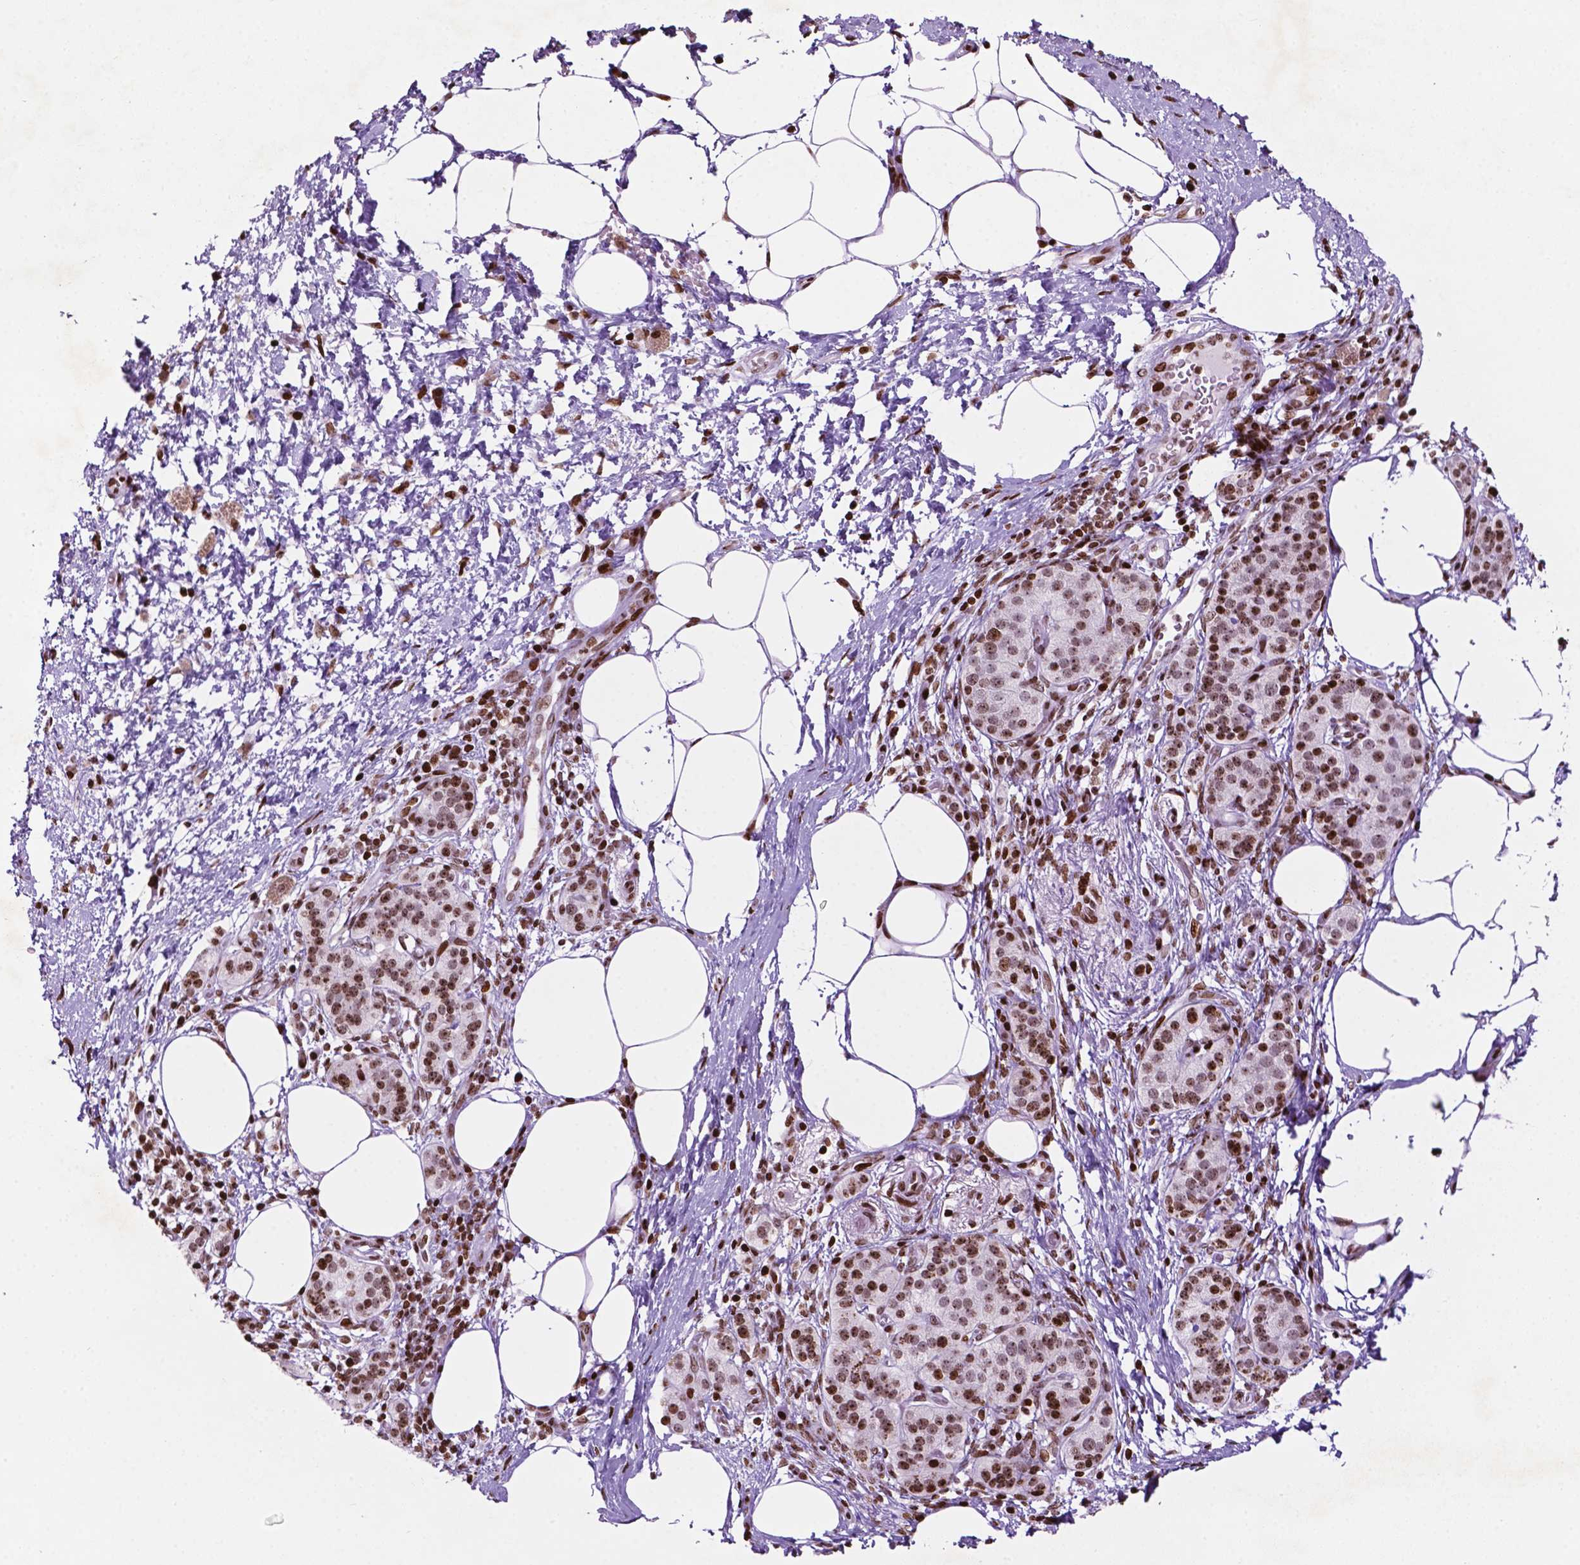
{"staining": {"intensity": "strong", "quantity": ">75%", "location": "nuclear"}, "tissue": "pancreatic cancer", "cell_type": "Tumor cells", "image_type": "cancer", "snomed": [{"axis": "morphology", "description": "Adenocarcinoma, NOS"}, {"axis": "topography", "description": "Pancreas"}], "caption": "Protein staining exhibits strong nuclear expression in about >75% of tumor cells in pancreatic cancer (adenocarcinoma).", "gene": "TMEM250", "patient": {"sex": "female", "age": 72}}